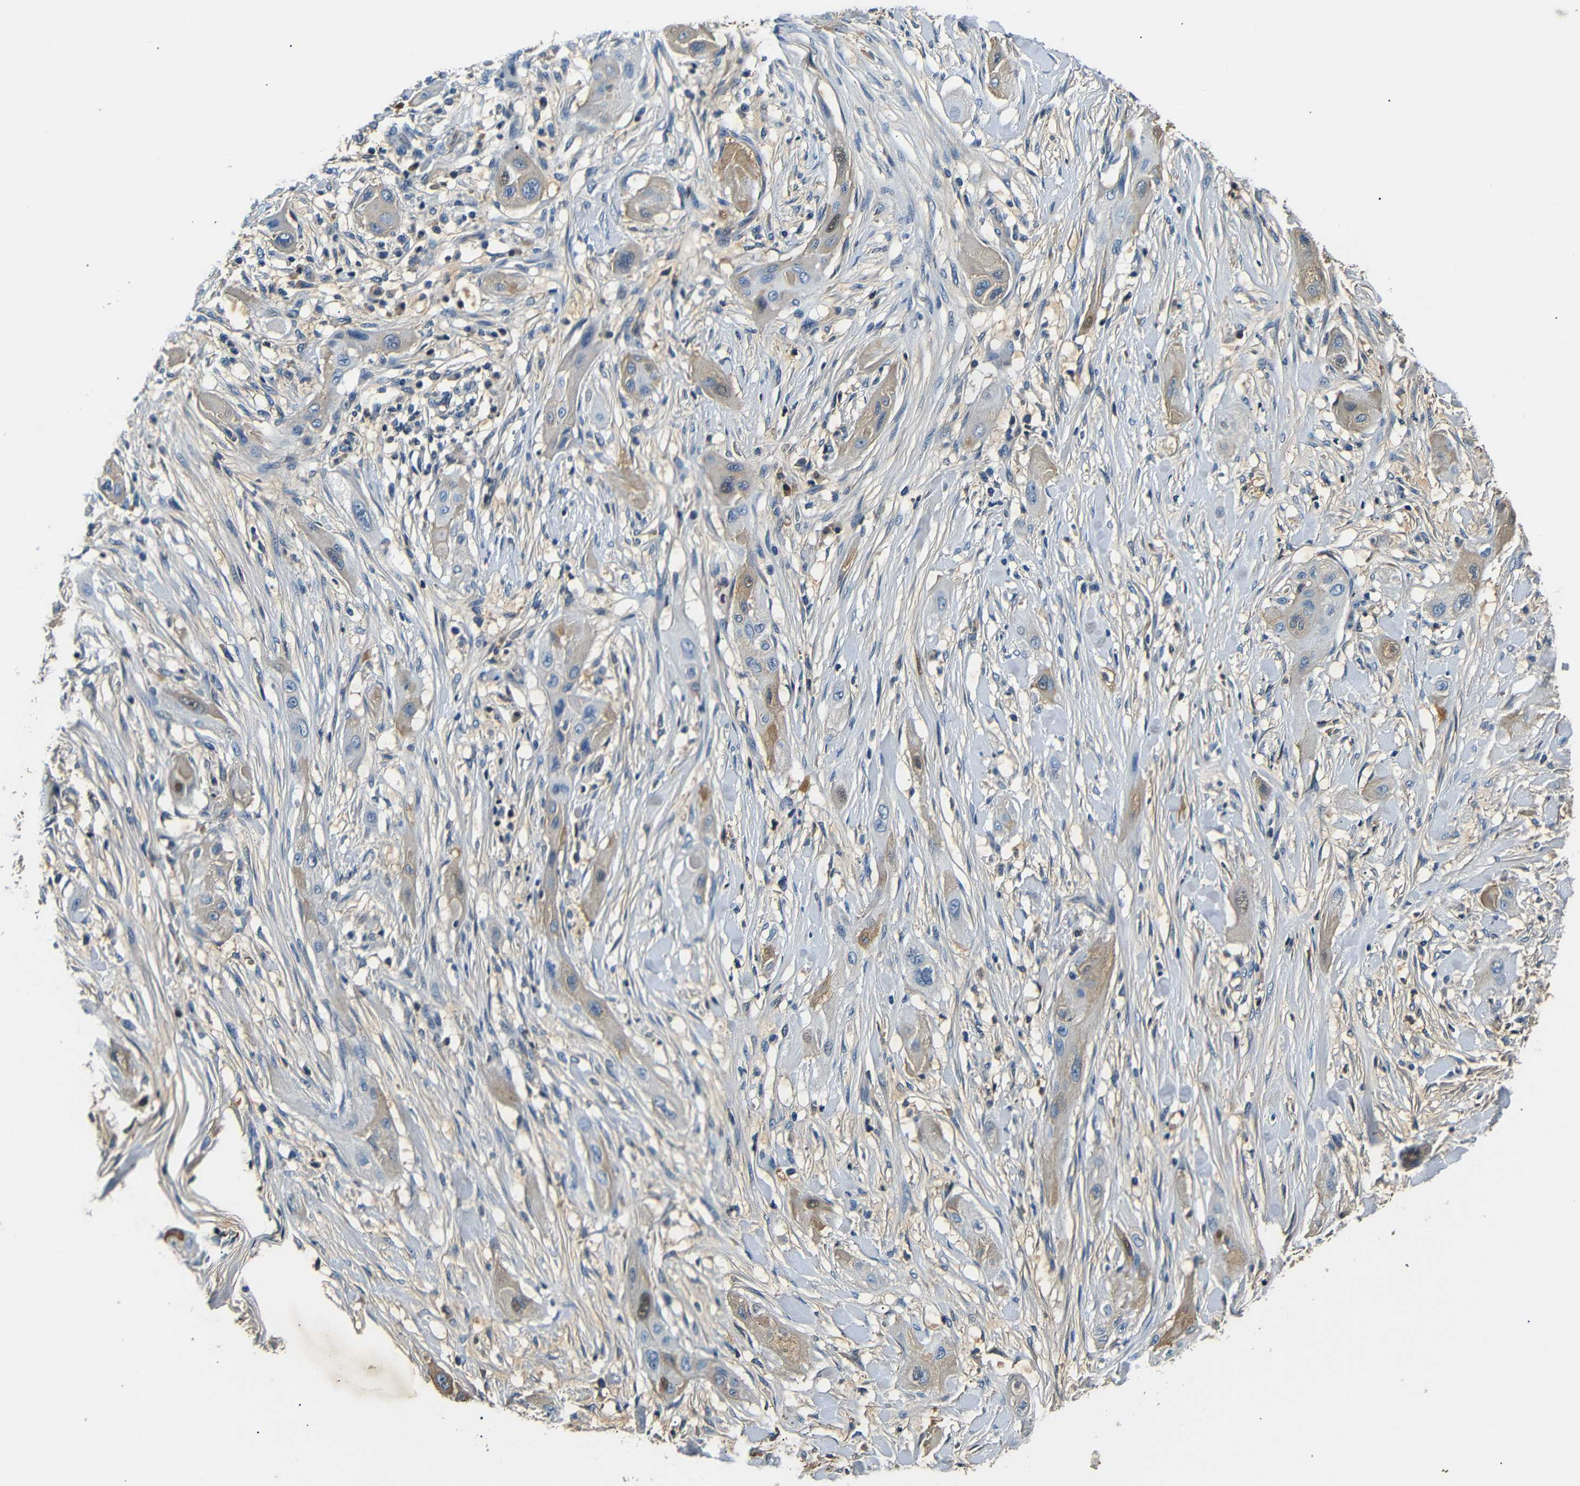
{"staining": {"intensity": "weak", "quantity": "<25%", "location": "cytoplasmic/membranous"}, "tissue": "lung cancer", "cell_type": "Tumor cells", "image_type": "cancer", "snomed": [{"axis": "morphology", "description": "Squamous cell carcinoma, NOS"}, {"axis": "topography", "description": "Lung"}], "caption": "Tumor cells show no significant protein expression in lung squamous cell carcinoma.", "gene": "LHCGR", "patient": {"sex": "female", "age": 47}}